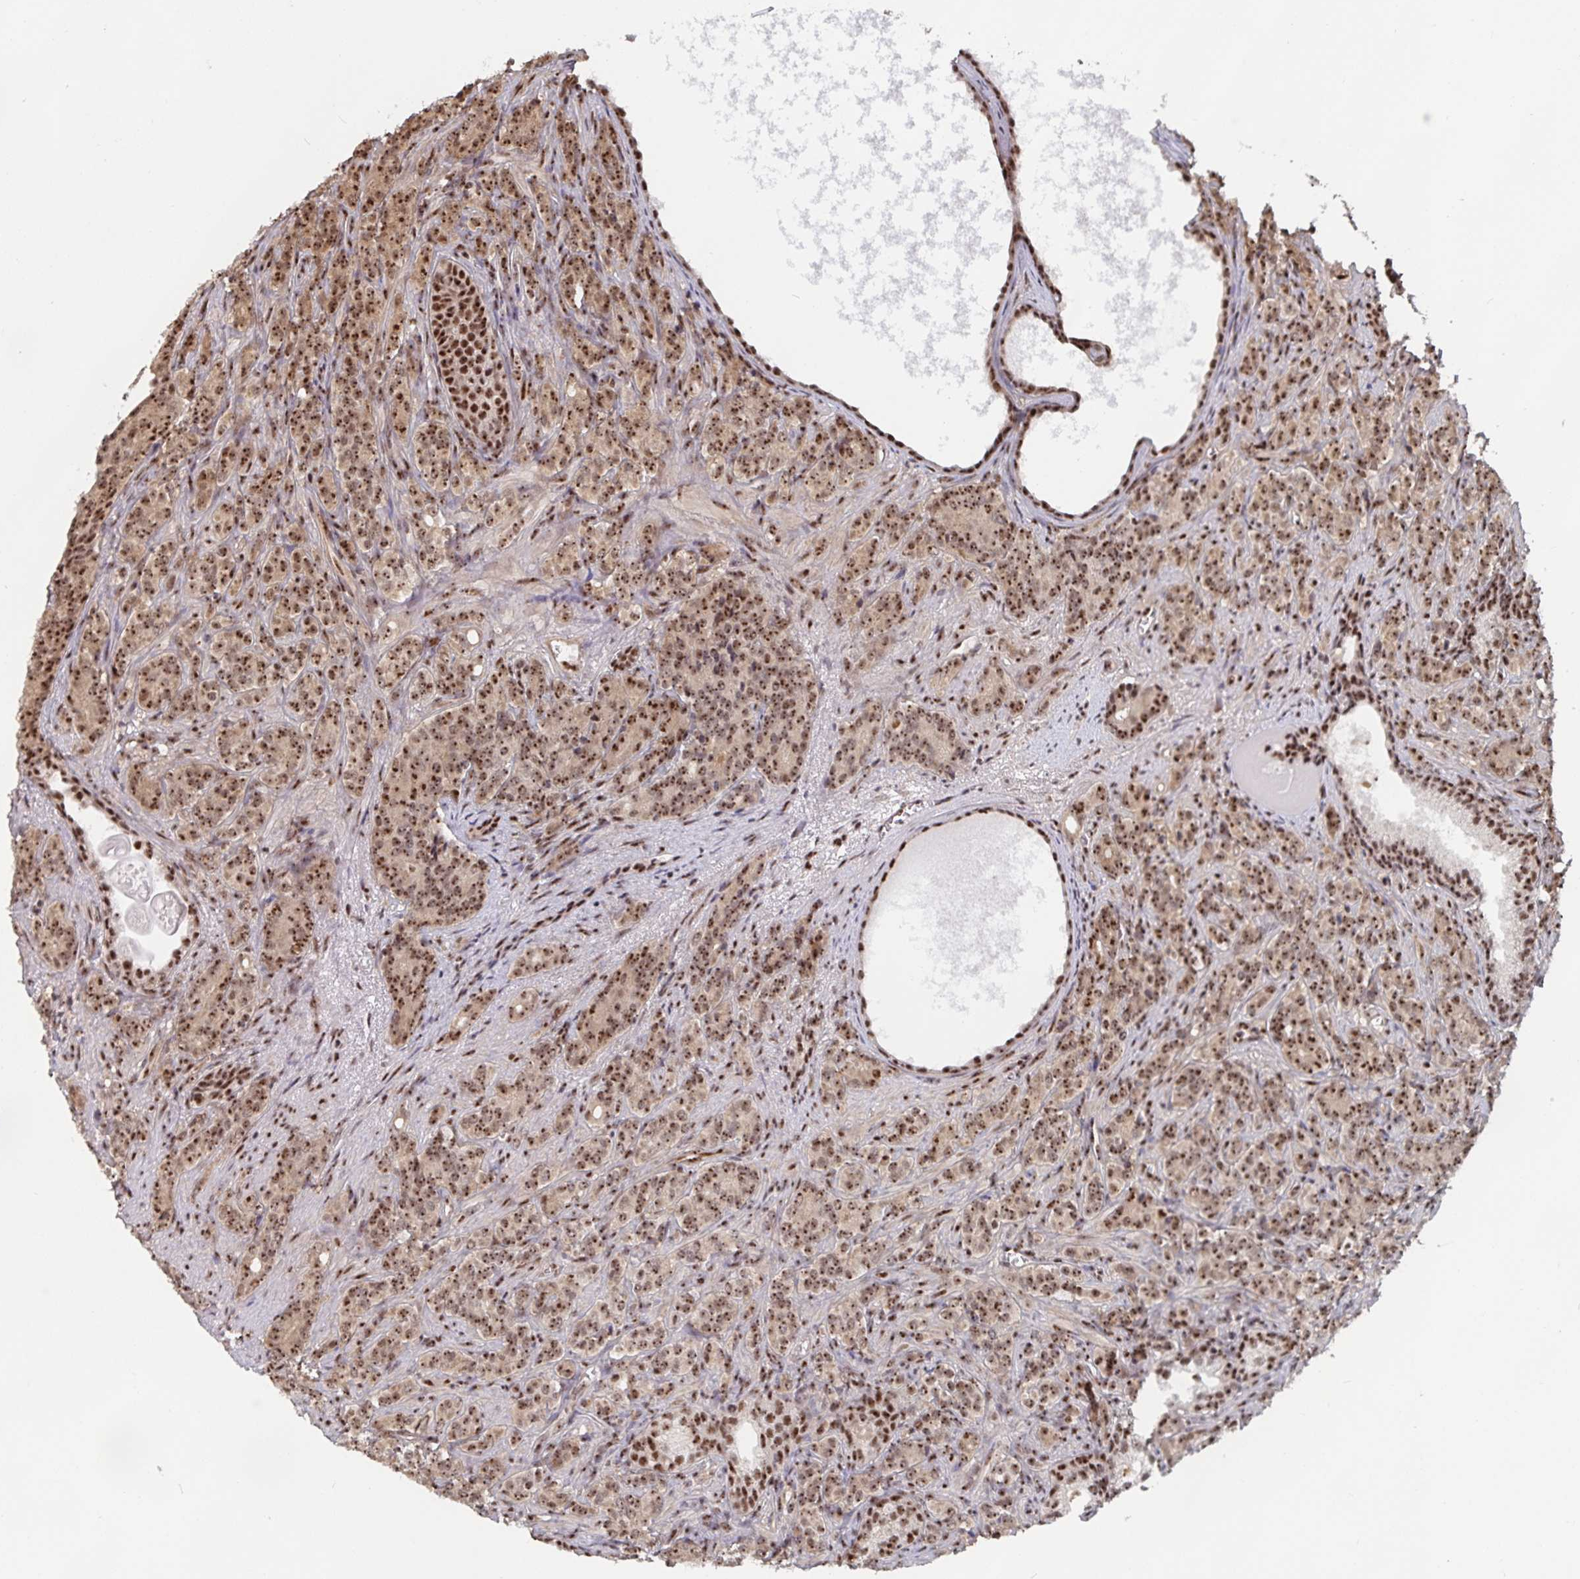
{"staining": {"intensity": "strong", "quantity": ">75%", "location": "nuclear"}, "tissue": "prostate cancer", "cell_type": "Tumor cells", "image_type": "cancer", "snomed": [{"axis": "morphology", "description": "Adenocarcinoma, High grade"}, {"axis": "topography", "description": "Prostate"}], "caption": "An immunohistochemistry micrograph of tumor tissue is shown. Protein staining in brown labels strong nuclear positivity in adenocarcinoma (high-grade) (prostate) within tumor cells. Nuclei are stained in blue.", "gene": "LAS1L", "patient": {"sex": "male", "age": 84}}